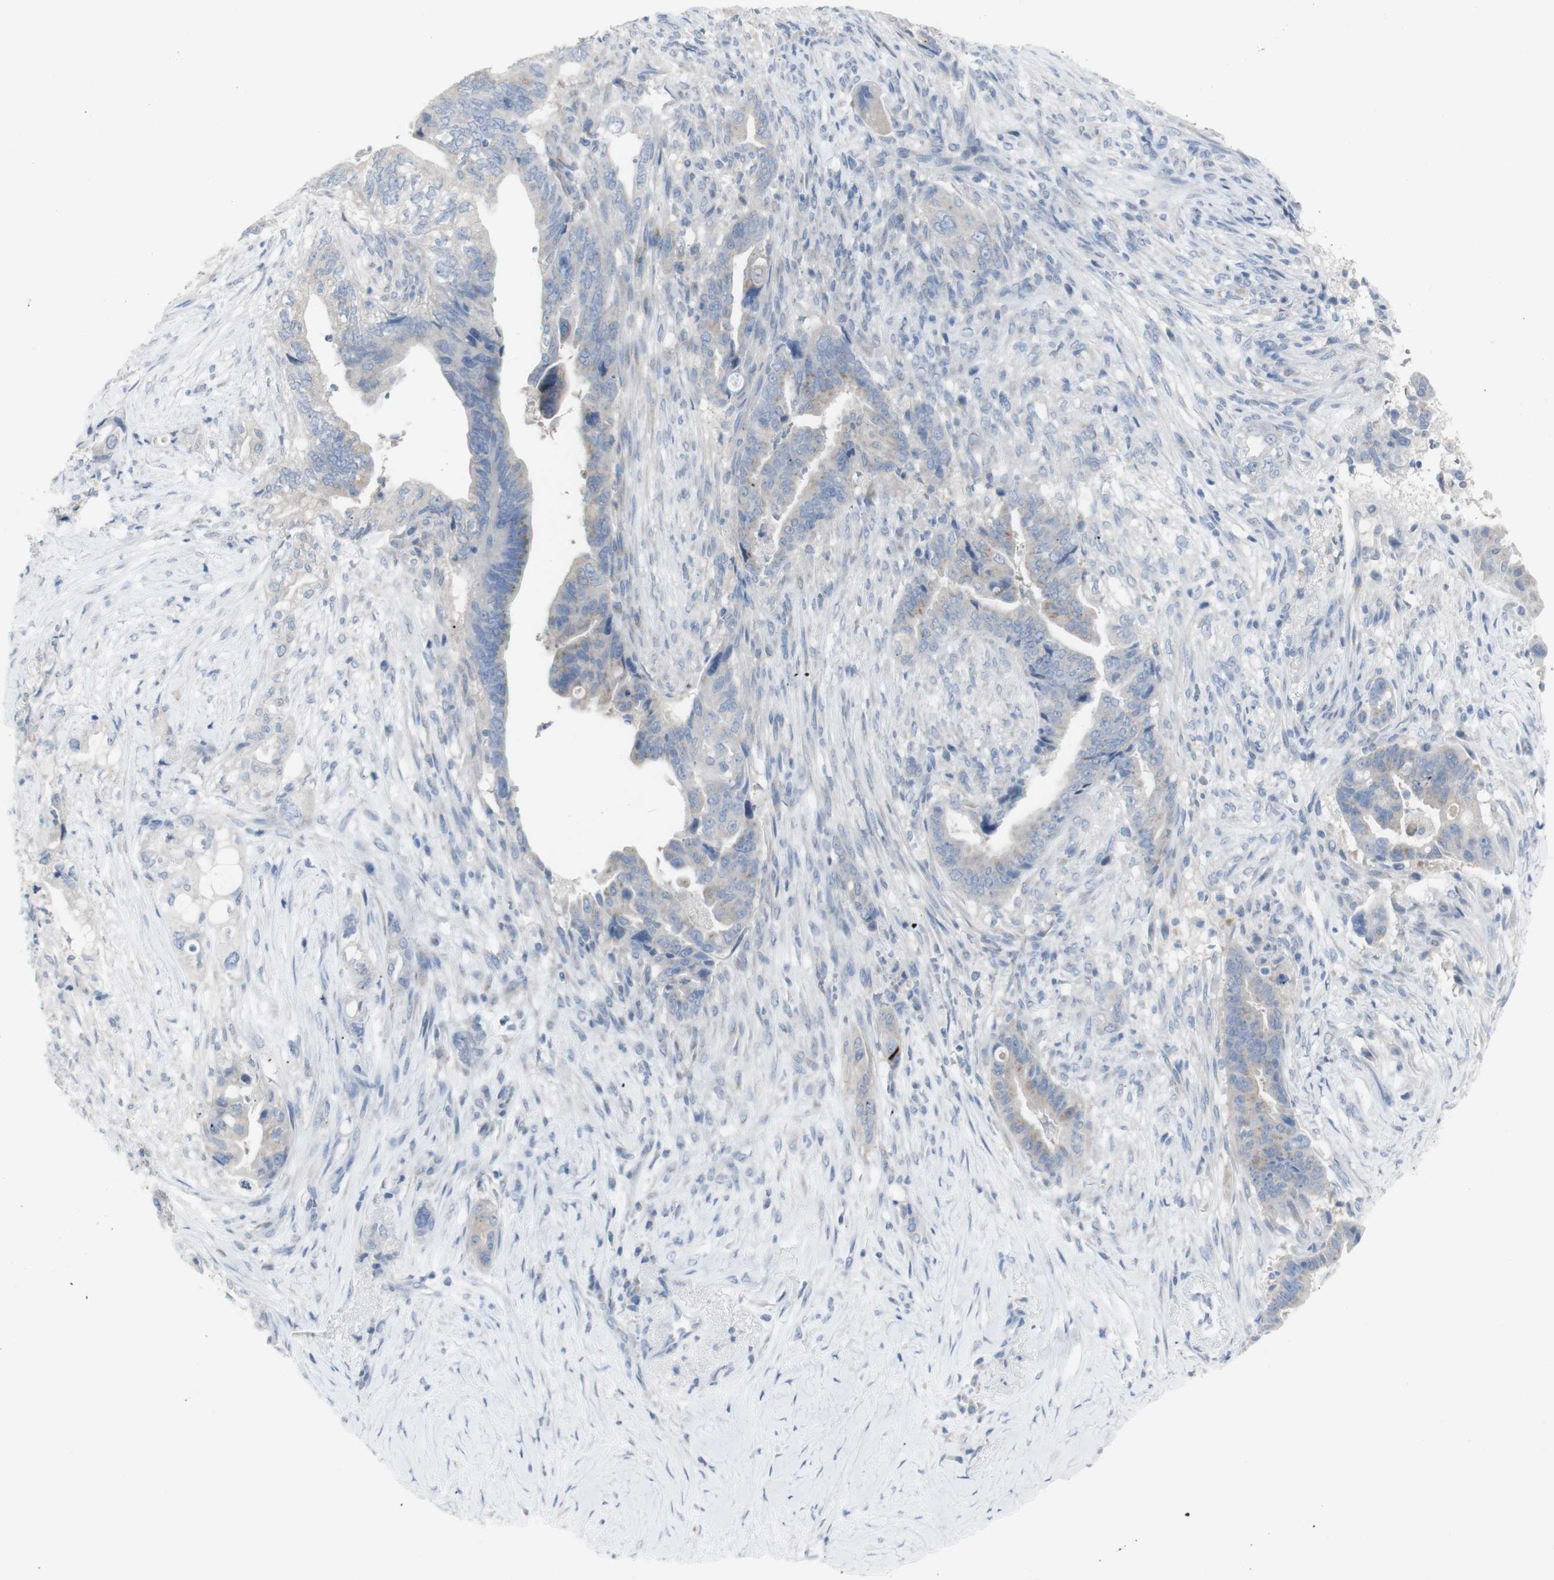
{"staining": {"intensity": "weak", "quantity": "<25%", "location": "cytoplasmic/membranous"}, "tissue": "pancreatic cancer", "cell_type": "Tumor cells", "image_type": "cancer", "snomed": [{"axis": "morphology", "description": "Adenocarcinoma, NOS"}, {"axis": "topography", "description": "Pancreas"}], "caption": "The histopathology image shows no staining of tumor cells in pancreatic cancer. Brightfield microscopy of immunohistochemistry (IHC) stained with DAB (3,3'-diaminobenzidine) (brown) and hematoxylin (blue), captured at high magnification.", "gene": "CD207", "patient": {"sex": "male", "age": 70}}